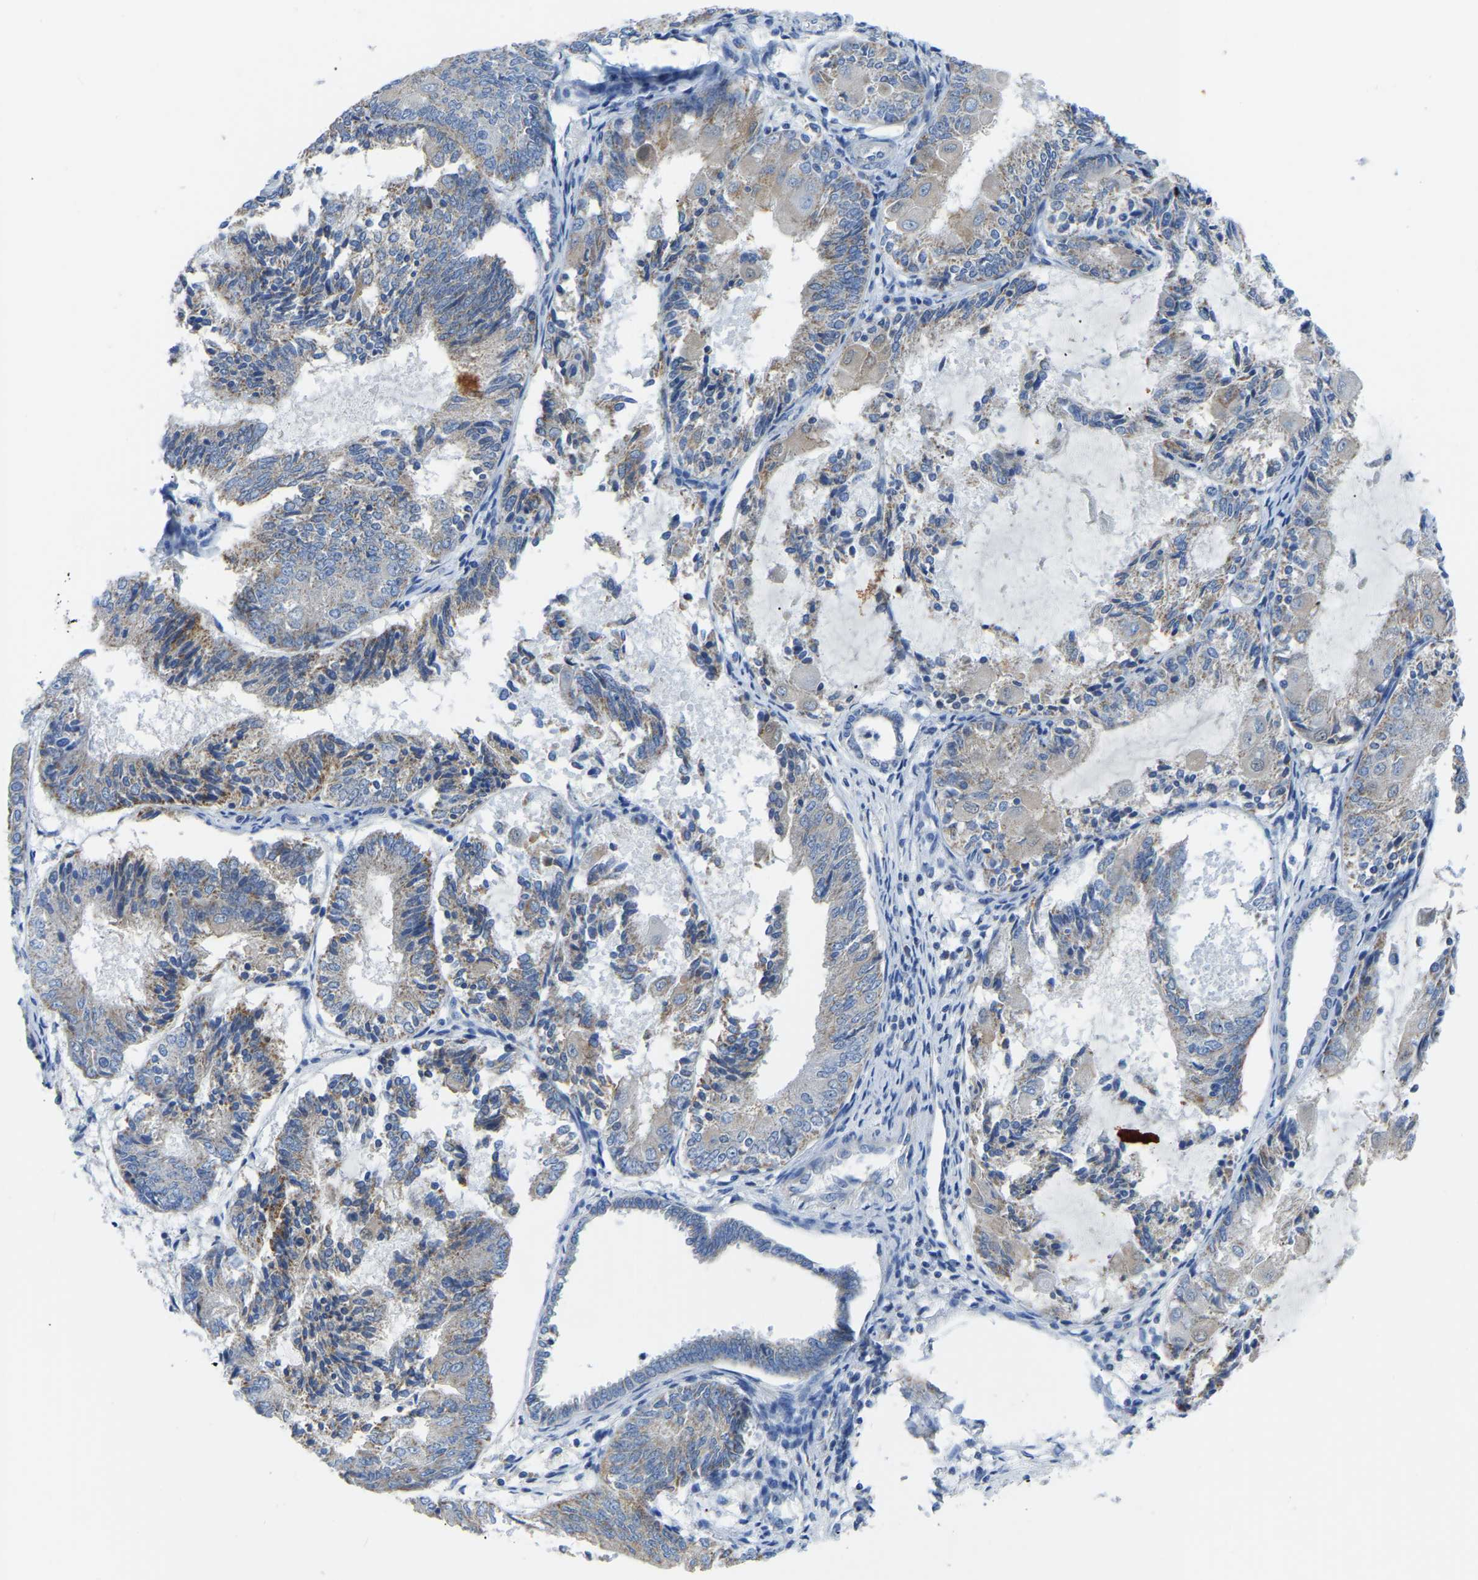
{"staining": {"intensity": "moderate", "quantity": "<25%", "location": "cytoplasmic/membranous"}, "tissue": "endometrial cancer", "cell_type": "Tumor cells", "image_type": "cancer", "snomed": [{"axis": "morphology", "description": "Adenocarcinoma, NOS"}, {"axis": "topography", "description": "Endometrium"}], "caption": "Tumor cells reveal low levels of moderate cytoplasmic/membranous positivity in about <25% of cells in human endometrial adenocarcinoma.", "gene": "ETFA", "patient": {"sex": "female", "age": 81}}